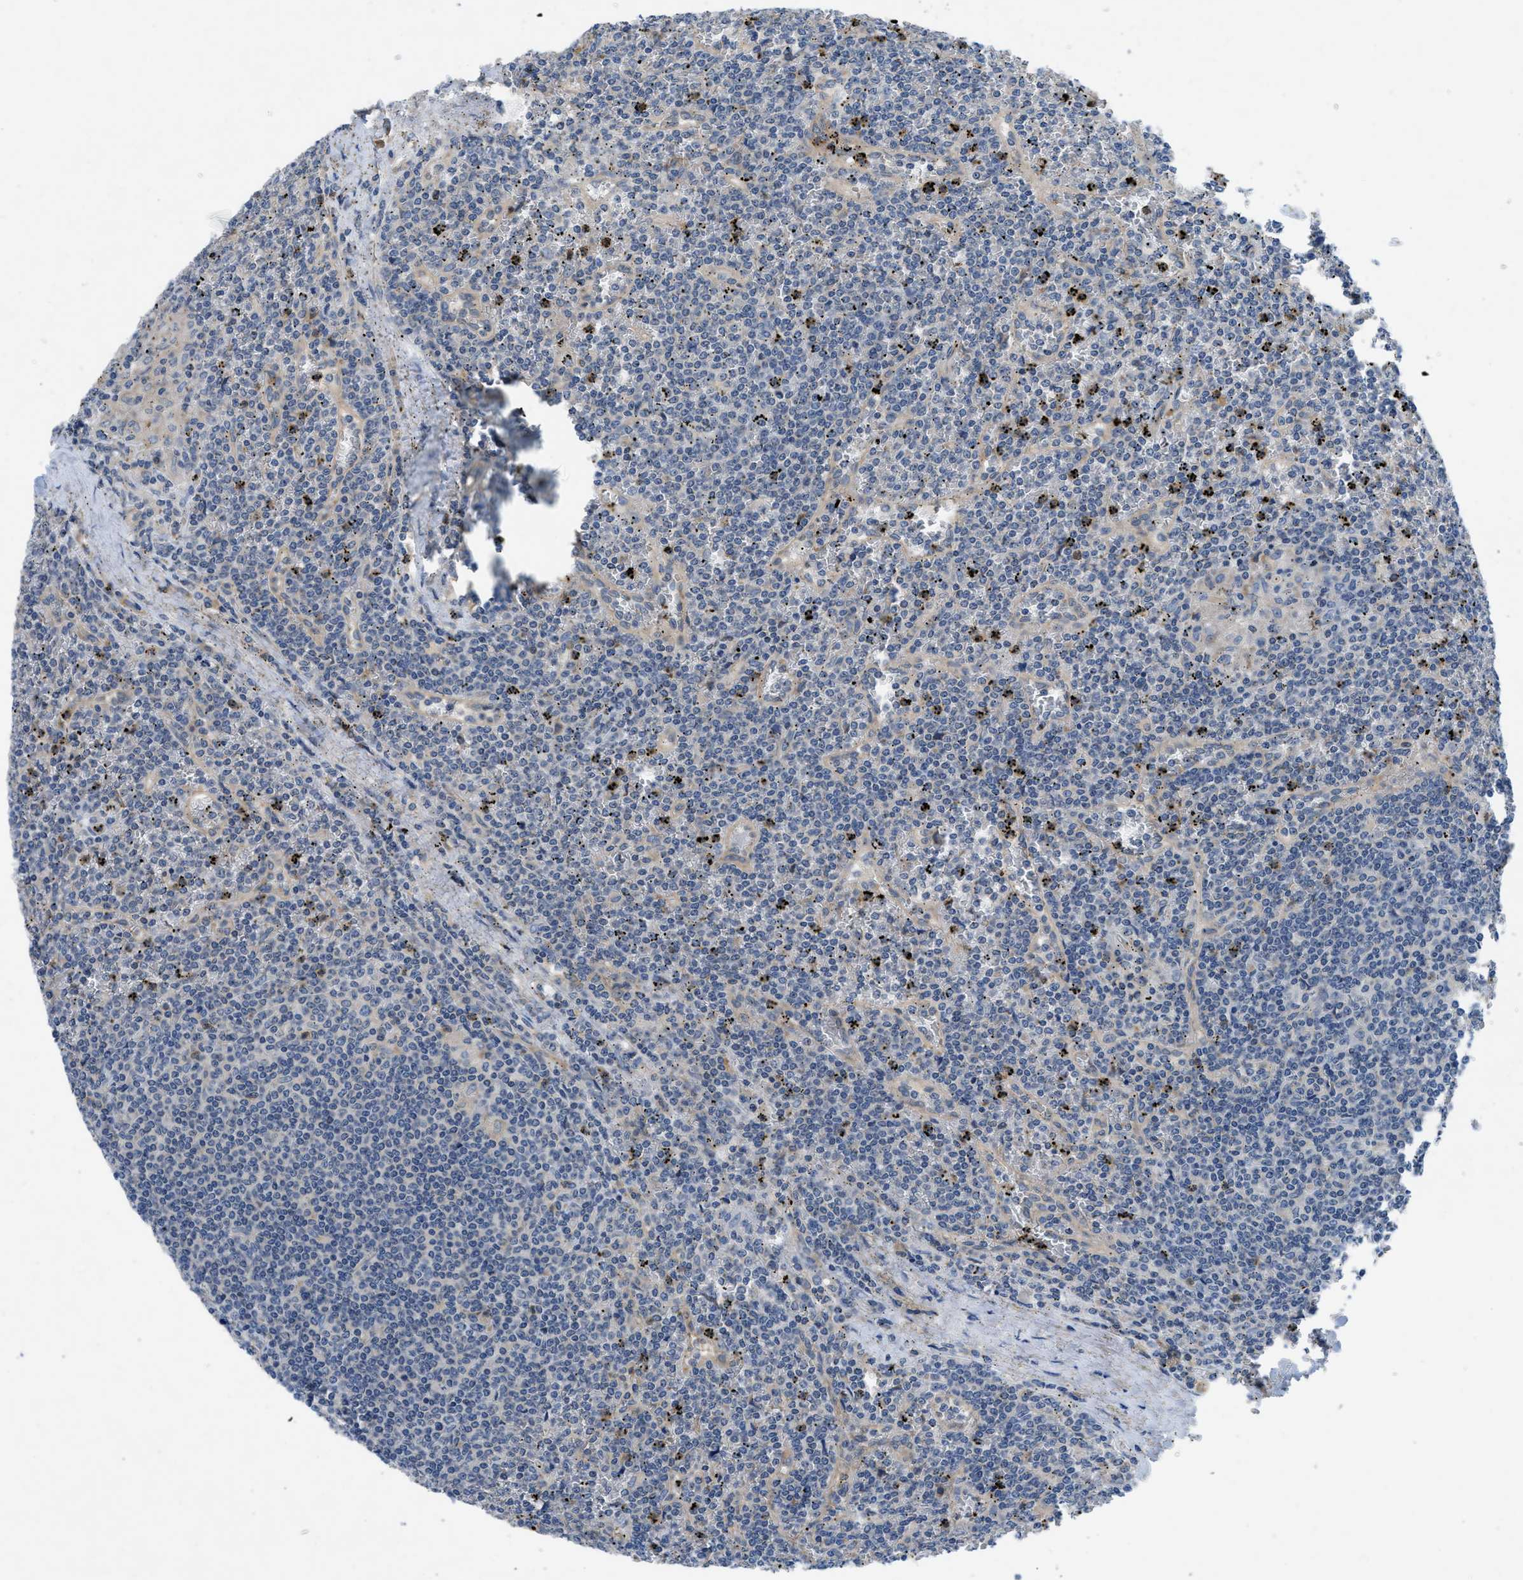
{"staining": {"intensity": "negative", "quantity": "none", "location": "none"}, "tissue": "lymphoma", "cell_type": "Tumor cells", "image_type": "cancer", "snomed": [{"axis": "morphology", "description": "Malignant lymphoma, non-Hodgkin's type, Low grade"}, {"axis": "topography", "description": "Spleen"}], "caption": "The micrograph demonstrates no significant expression in tumor cells of lymphoma.", "gene": "PGR", "patient": {"sex": "female", "age": 19}}